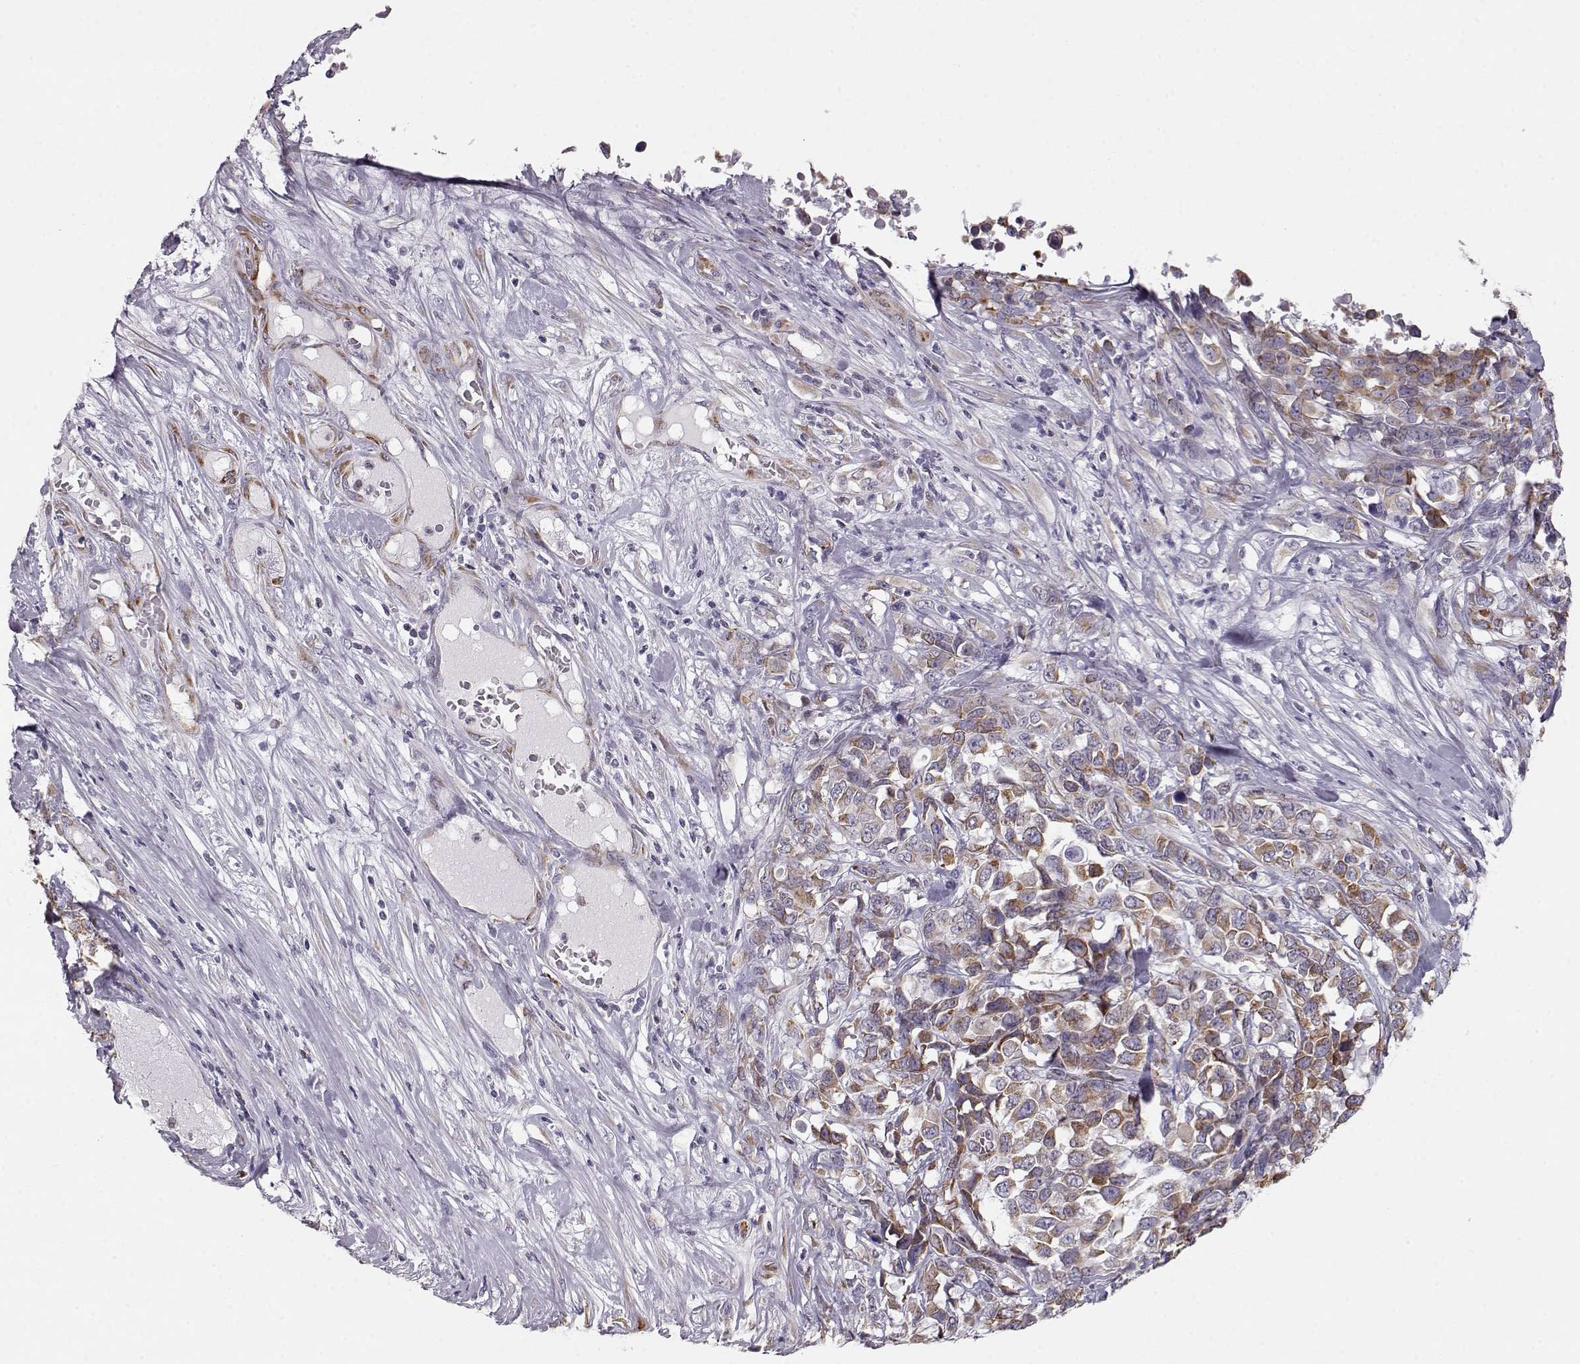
{"staining": {"intensity": "strong", "quantity": "25%-75%", "location": "cytoplasmic/membranous"}, "tissue": "melanoma", "cell_type": "Tumor cells", "image_type": "cancer", "snomed": [{"axis": "morphology", "description": "Malignant melanoma, Metastatic site"}, {"axis": "topography", "description": "Skin"}], "caption": "Immunohistochemistry (IHC) (DAB (3,3'-diaminobenzidine)) staining of melanoma exhibits strong cytoplasmic/membranous protein staining in approximately 25%-75% of tumor cells. The staining was performed using DAB (3,3'-diaminobenzidine), with brown indicating positive protein expression. Nuclei are stained blue with hematoxylin.", "gene": "ELOVL5", "patient": {"sex": "male", "age": 84}}